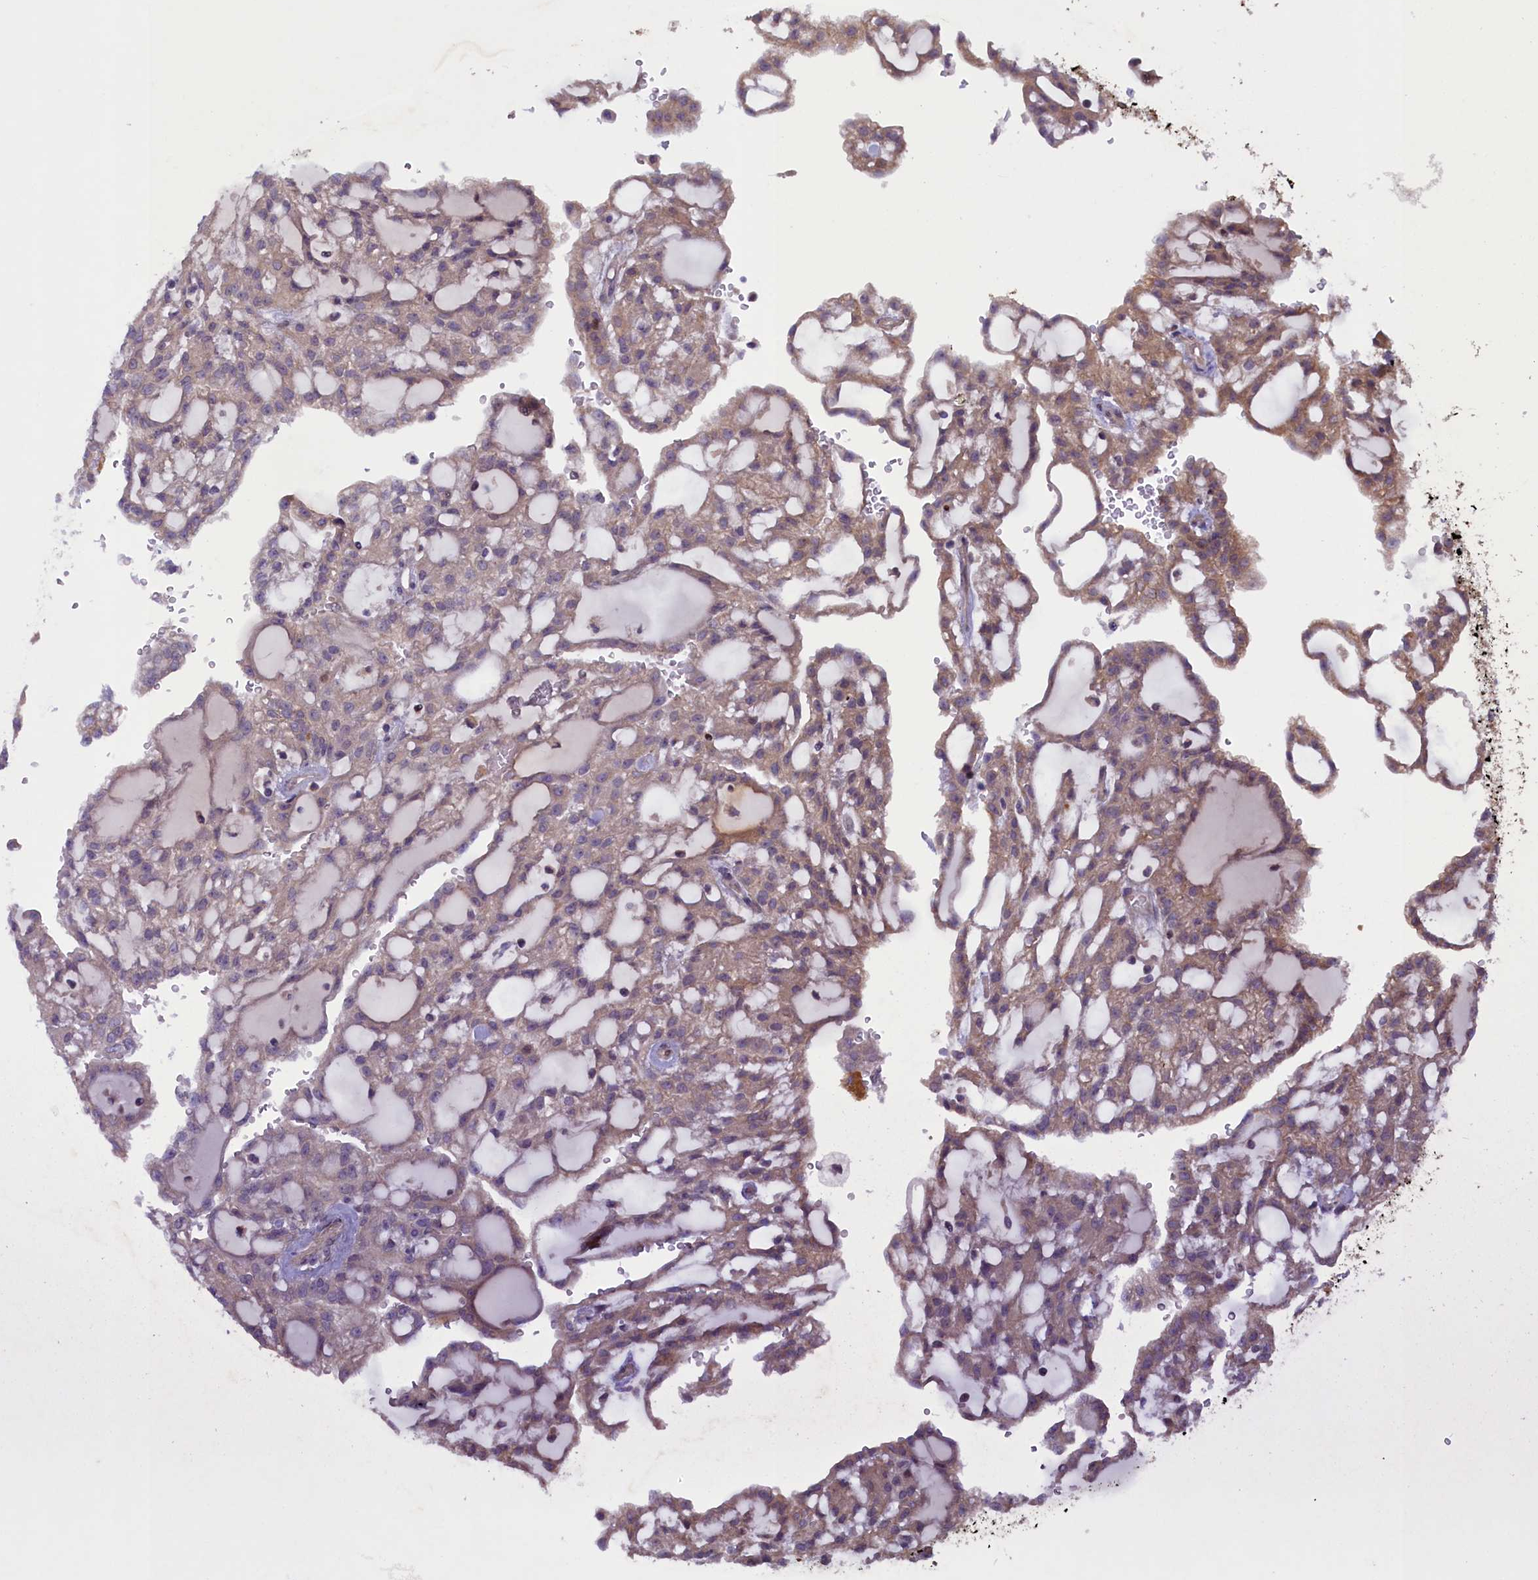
{"staining": {"intensity": "weak", "quantity": "25%-75%", "location": "cytoplasmic/membranous"}, "tissue": "renal cancer", "cell_type": "Tumor cells", "image_type": "cancer", "snomed": [{"axis": "morphology", "description": "Adenocarcinoma, NOS"}, {"axis": "topography", "description": "Kidney"}], "caption": "Renal adenocarcinoma tissue reveals weak cytoplasmic/membranous expression in about 25%-75% of tumor cells, visualized by immunohistochemistry.", "gene": "MAN2C1", "patient": {"sex": "male", "age": 63}}